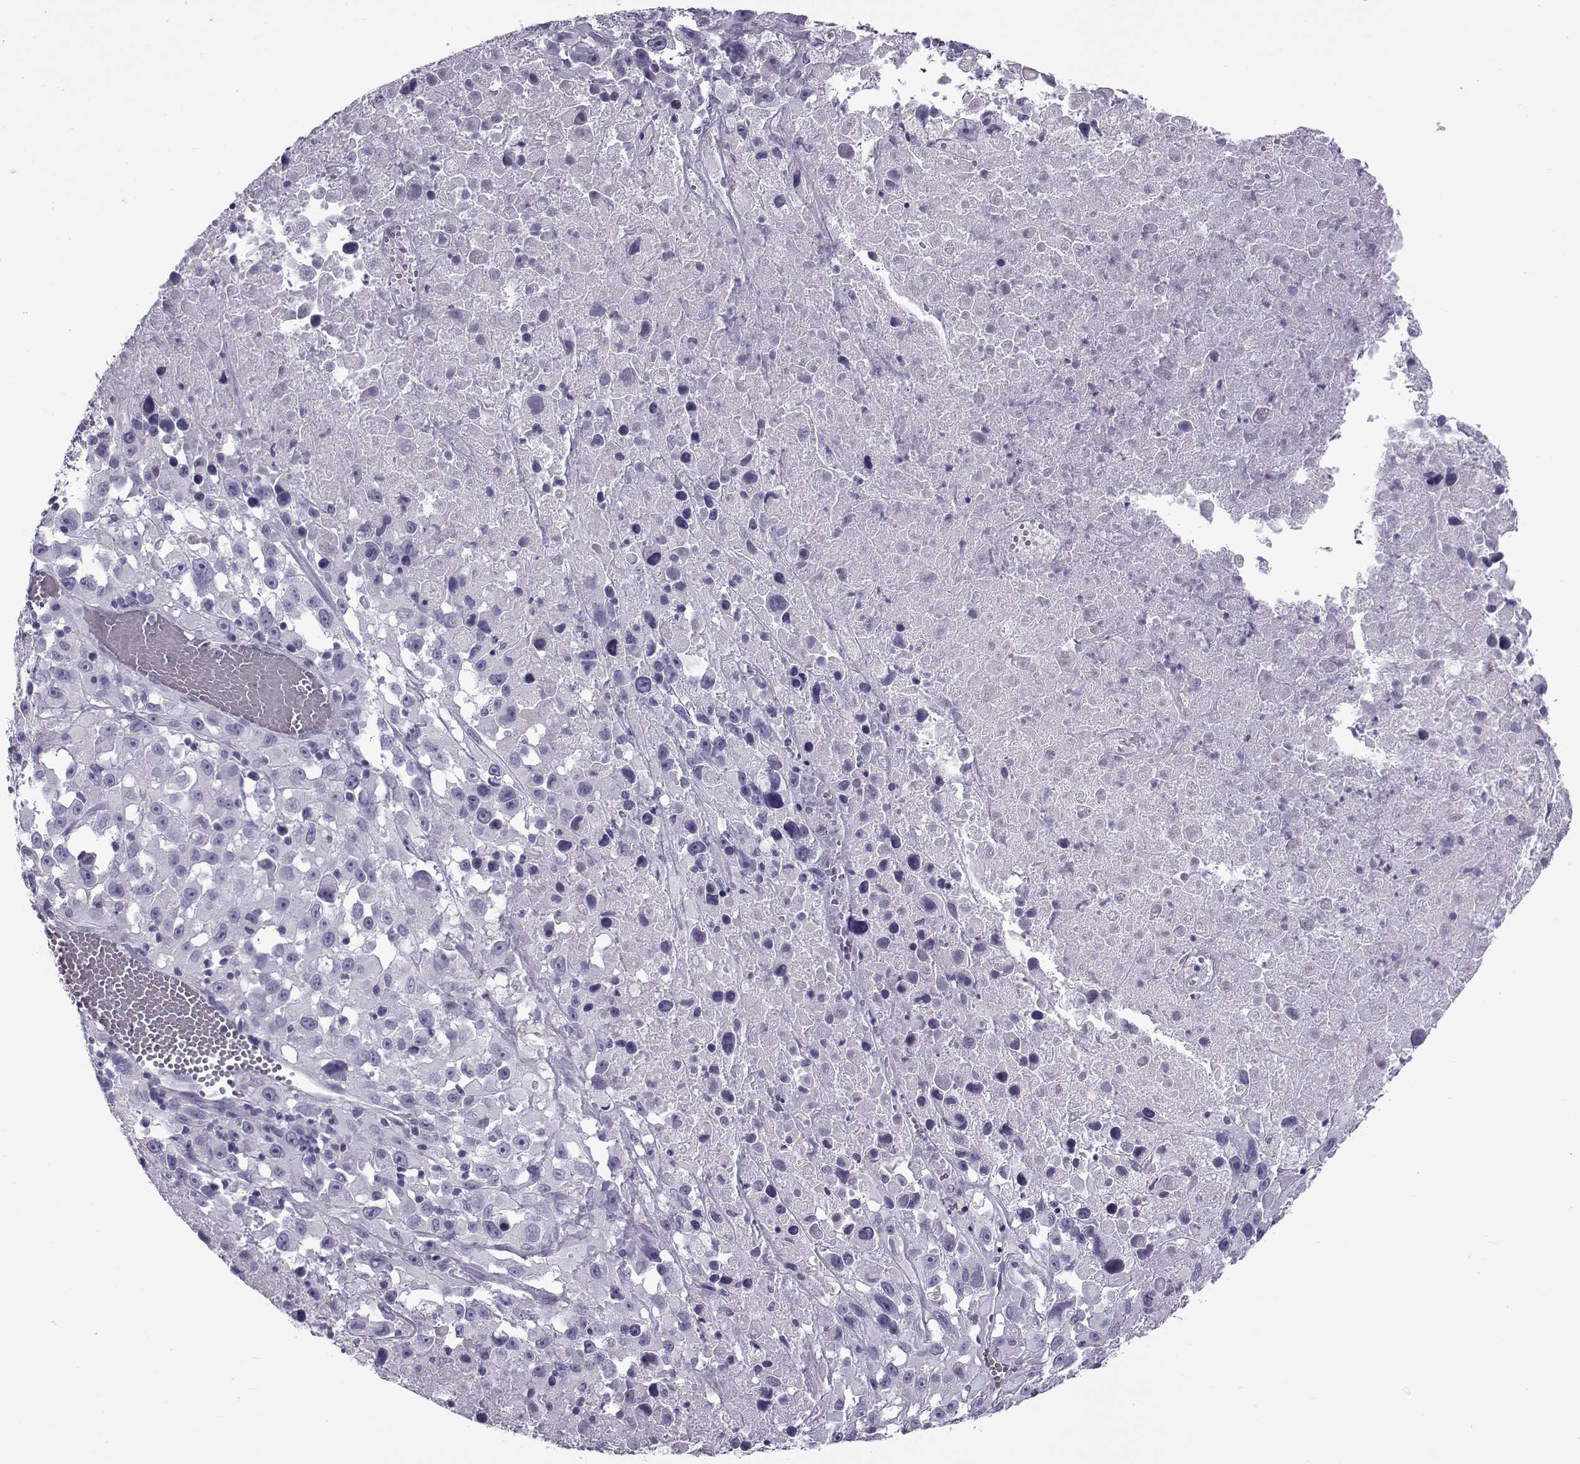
{"staining": {"intensity": "negative", "quantity": "none", "location": "none"}, "tissue": "melanoma", "cell_type": "Tumor cells", "image_type": "cancer", "snomed": [{"axis": "morphology", "description": "Malignant melanoma, Metastatic site"}, {"axis": "topography", "description": "Lymph node"}], "caption": "Immunohistochemical staining of malignant melanoma (metastatic site) shows no significant staining in tumor cells.", "gene": "OIP5", "patient": {"sex": "male", "age": 50}}